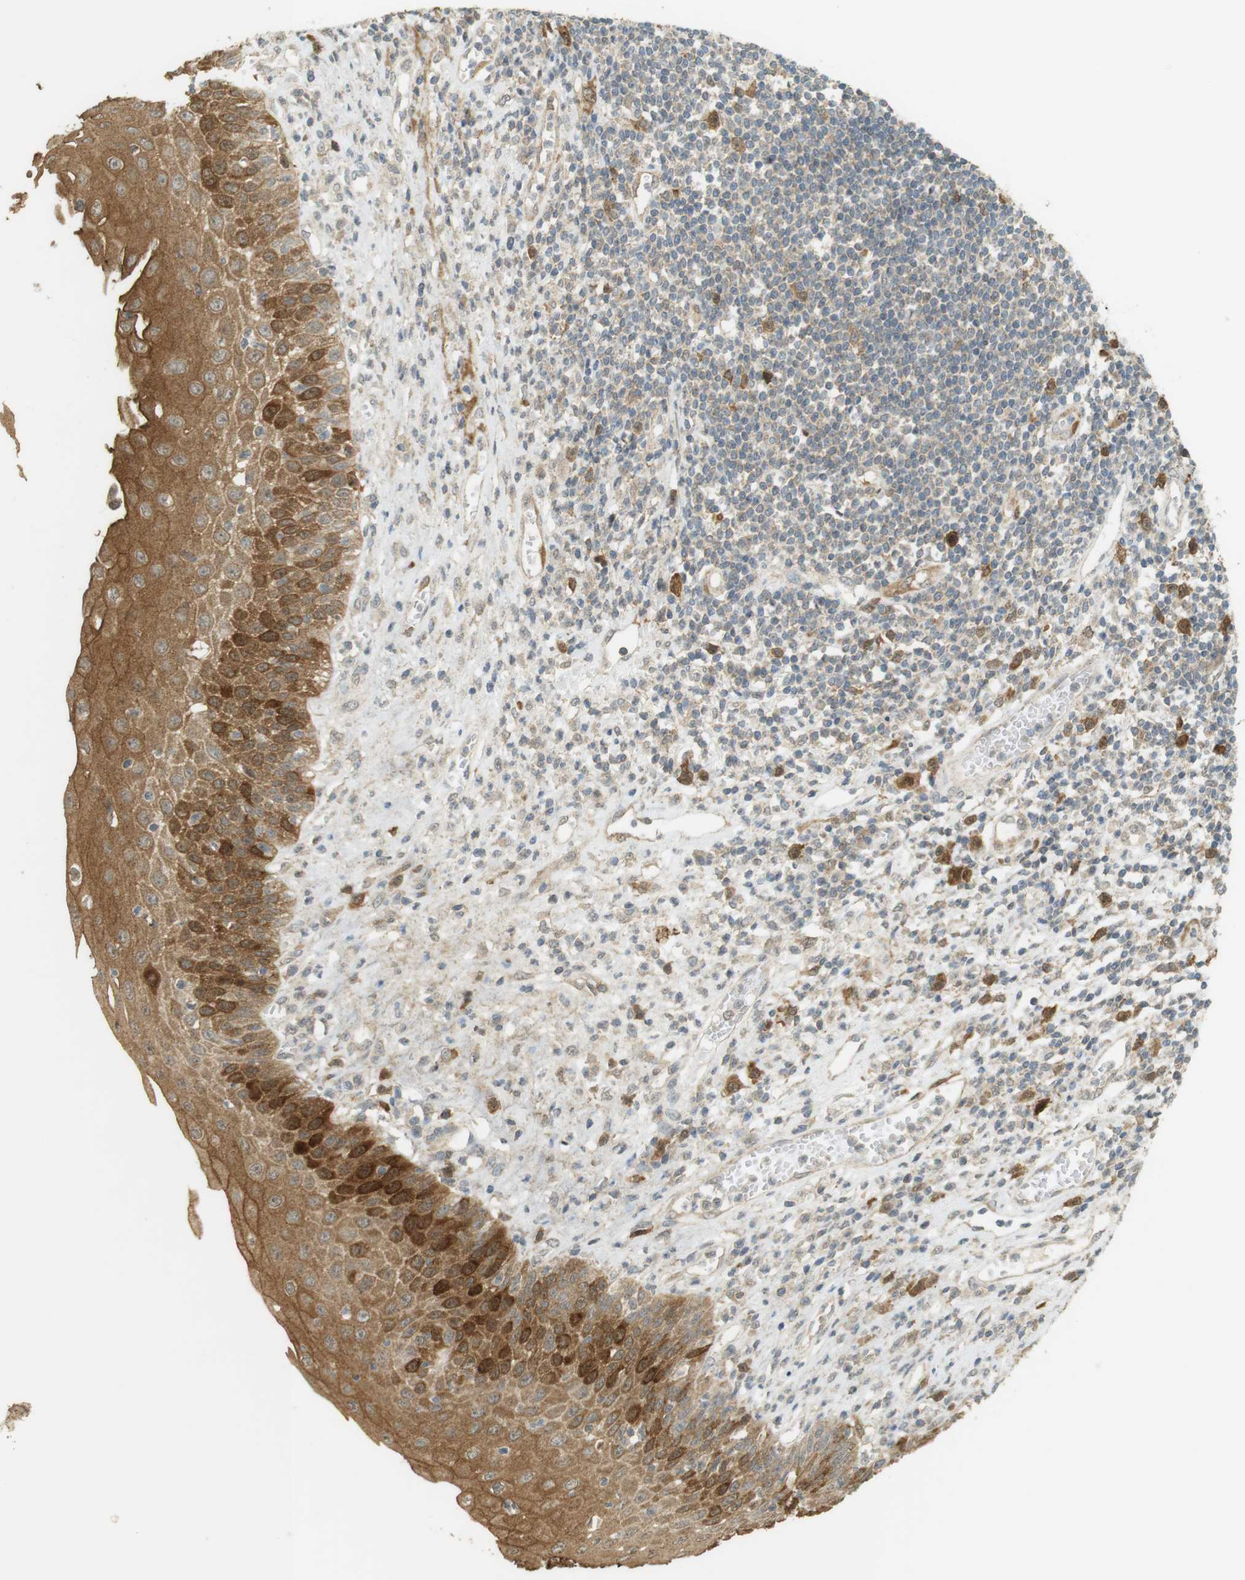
{"staining": {"intensity": "strong", "quantity": "<25%", "location": "cytoplasmic/membranous"}, "tissue": "esophagus", "cell_type": "Squamous epithelial cells", "image_type": "normal", "snomed": [{"axis": "morphology", "description": "Normal tissue, NOS"}, {"axis": "morphology", "description": "Squamous cell carcinoma, NOS"}, {"axis": "topography", "description": "Esophagus"}], "caption": "Esophagus was stained to show a protein in brown. There is medium levels of strong cytoplasmic/membranous staining in approximately <25% of squamous epithelial cells. Nuclei are stained in blue.", "gene": "TTK", "patient": {"sex": "male", "age": 65}}